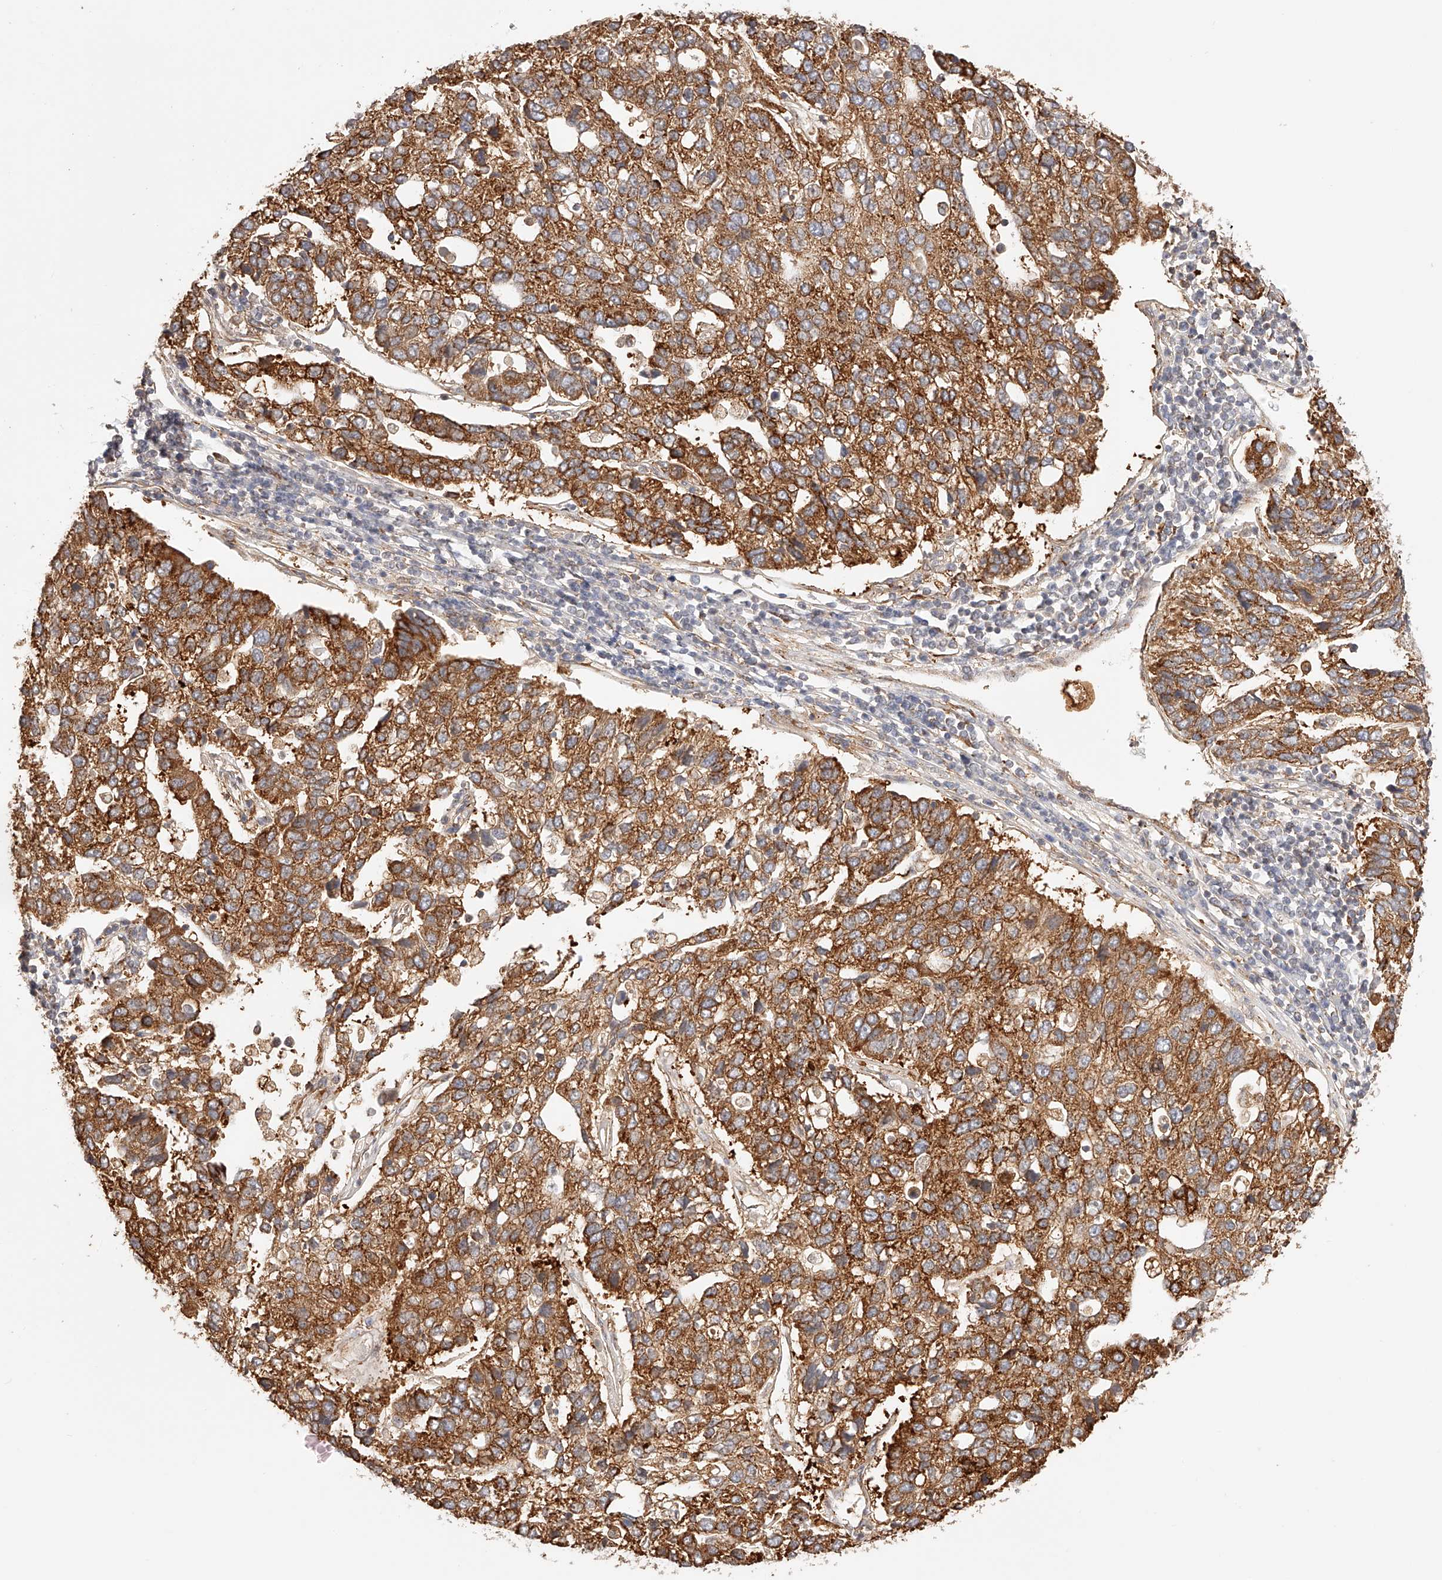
{"staining": {"intensity": "strong", "quantity": ">75%", "location": "cytoplasmic/membranous"}, "tissue": "pancreatic cancer", "cell_type": "Tumor cells", "image_type": "cancer", "snomed": [{"axis": "morphology", "description": "Adenocarcinoma, NOS"}, {"axis": "topography", "description": "Pancreas"}], "caption": "Pancreatic cancer (adenocarcinoma) was stained to show a protein in brown. There is high levels of strong cytoplasmic/membranous expression in approximately >75% of tumor cells. (Brightfield microscopy of DAB IHC at high magnification).", "gene": "SYNC", "patient": {"sex": "female", "age": 61}}